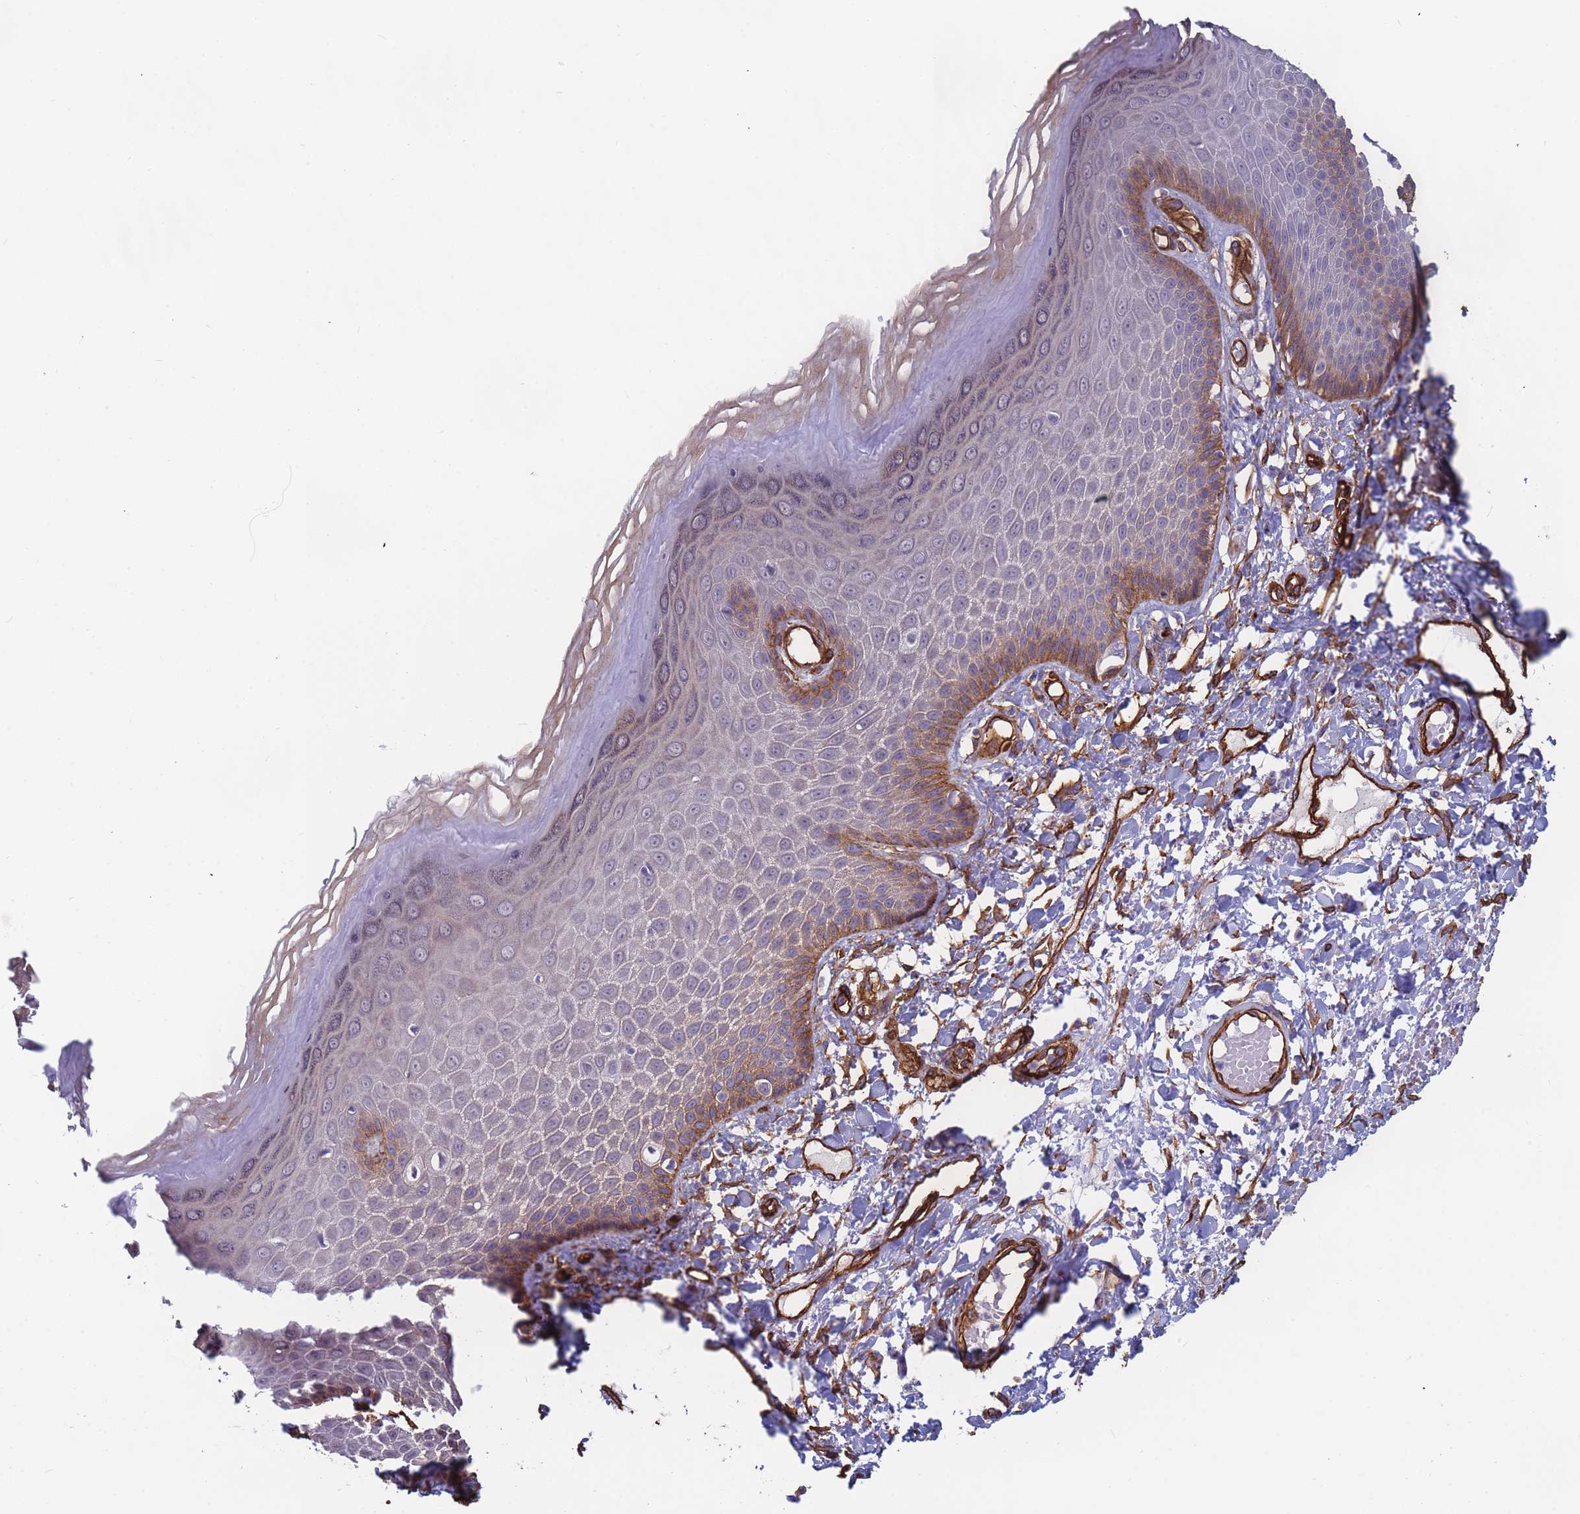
{"staining": {"intensity": "moderate", "quantity": "25%-75%", "location": "cytoplasmic/membranous"}, "tissue": "skin", "cell_type": "Epidermal cells", "image_type": "normal", "snomed": [{"axis": "morphology", "description": "Normal tissue, NOS"}, {"axis": "topography", "description": "Anal"}], "caption": "A high-resolution photomicrograph shows IHC staining of normal skin, which reveals moderate cytoplasmic/membranous expression in about 25%-75% of epidermal cells. Using DAB (brown) and hematoxylin (blue) stains, captured at high magnification using brightfield microscopy.", "gene": "EHD2", "patient": {"sex": "male", "age": 78}}